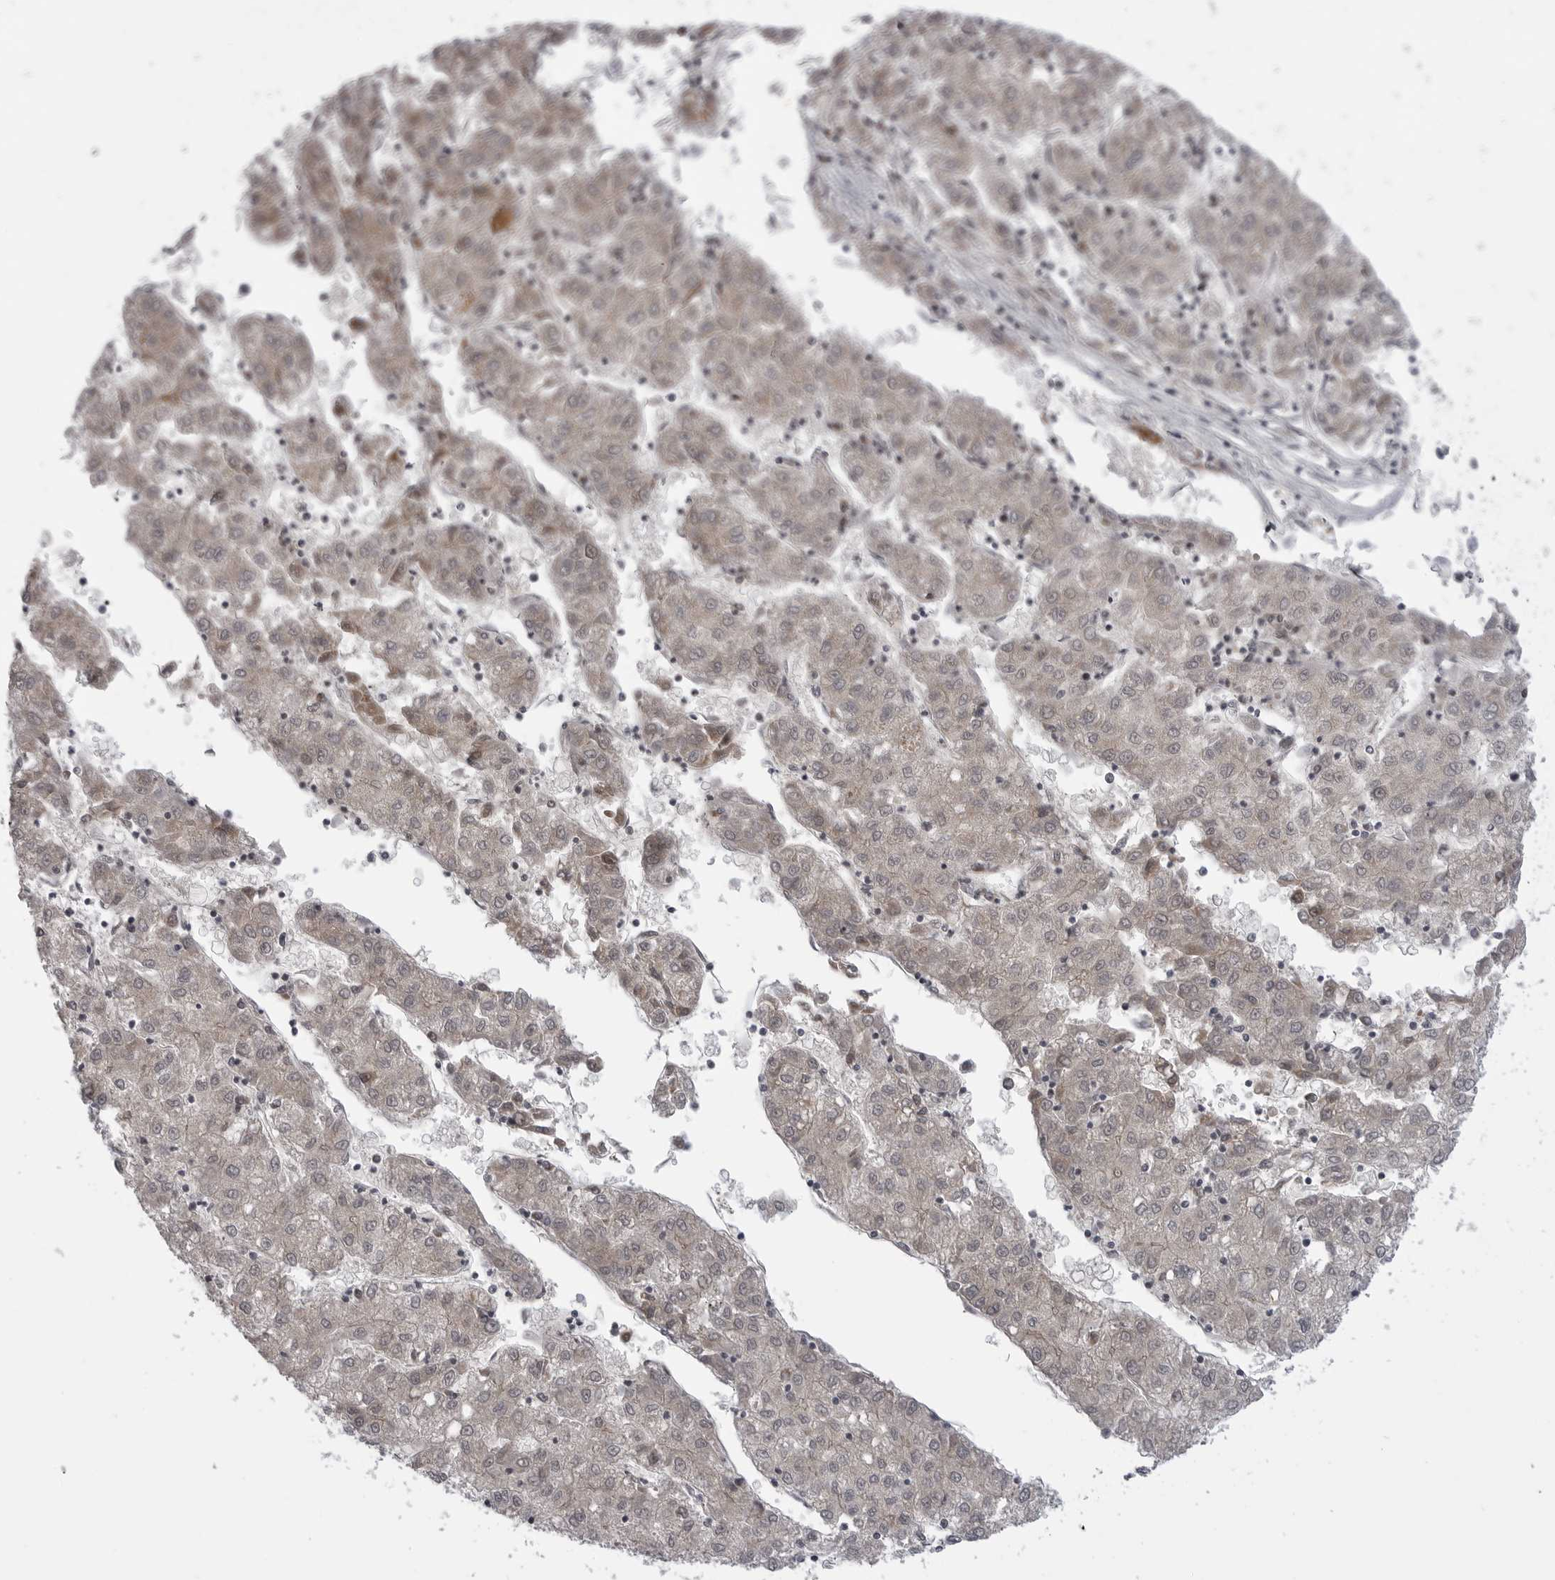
{"staining": {"intensity": "weak", "quantity": "25%-75%", "location": "cytoplasmic/membranous,nuclear"}, "tissue": "liver cancer", "cell_type": "Tumor cells", "image_type": "cancer", "snomed": [{"axis": "morphology", "description": "Carcinoma, Hepatocellular, NOS"}, {"axis": "topography", "description": "Liver"}], "caption": "The histopathology image demonstrates a brown stain indicating the presence of a protein in the cytoplasmic/membranous and nuclear of tumor cells in liver hepatocellular carcinoma.", "gene": "LRRC45", "patient": {"sex": "male", "age": 72}}